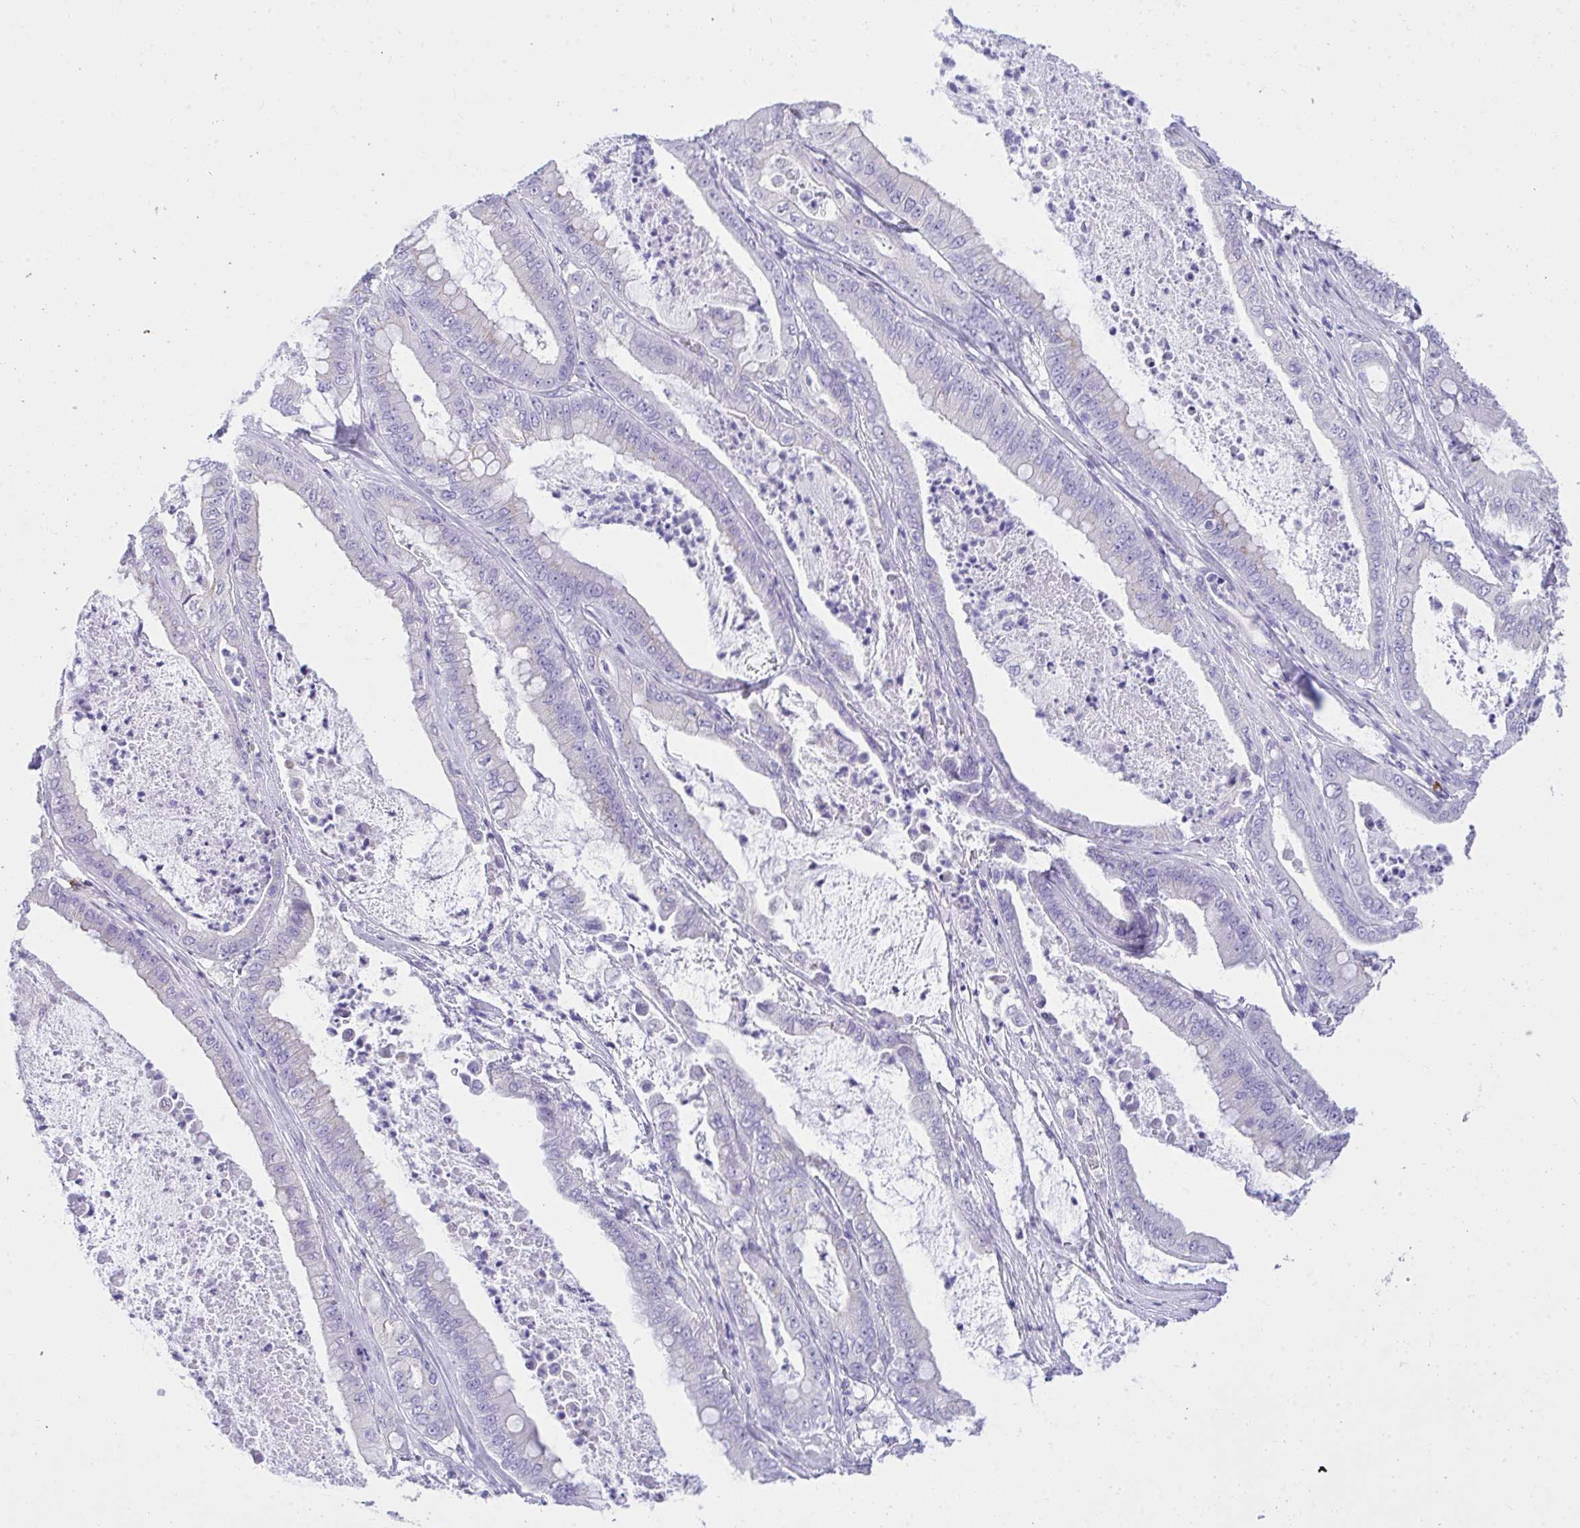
{"staining": {"intensity": "negative", "quantity": "none", "location": "none"}, "tissue": "pancreatic cancer", "cell_type": "Tumor cells", "image_type": "cancer", "snomed": [{"axis": "morphology", "description": "Adenocarcinoma, NOS"}, {"axis": "topography", "description": "Pancreas"}], "caption": "IHC photomicrograph of human adenocarcinoma (pancreatic) stained for a protein (brown), which reveals no expression in tumor cells.", "gene": "PSD", "patient": {"sex": "male", "age": 71}}